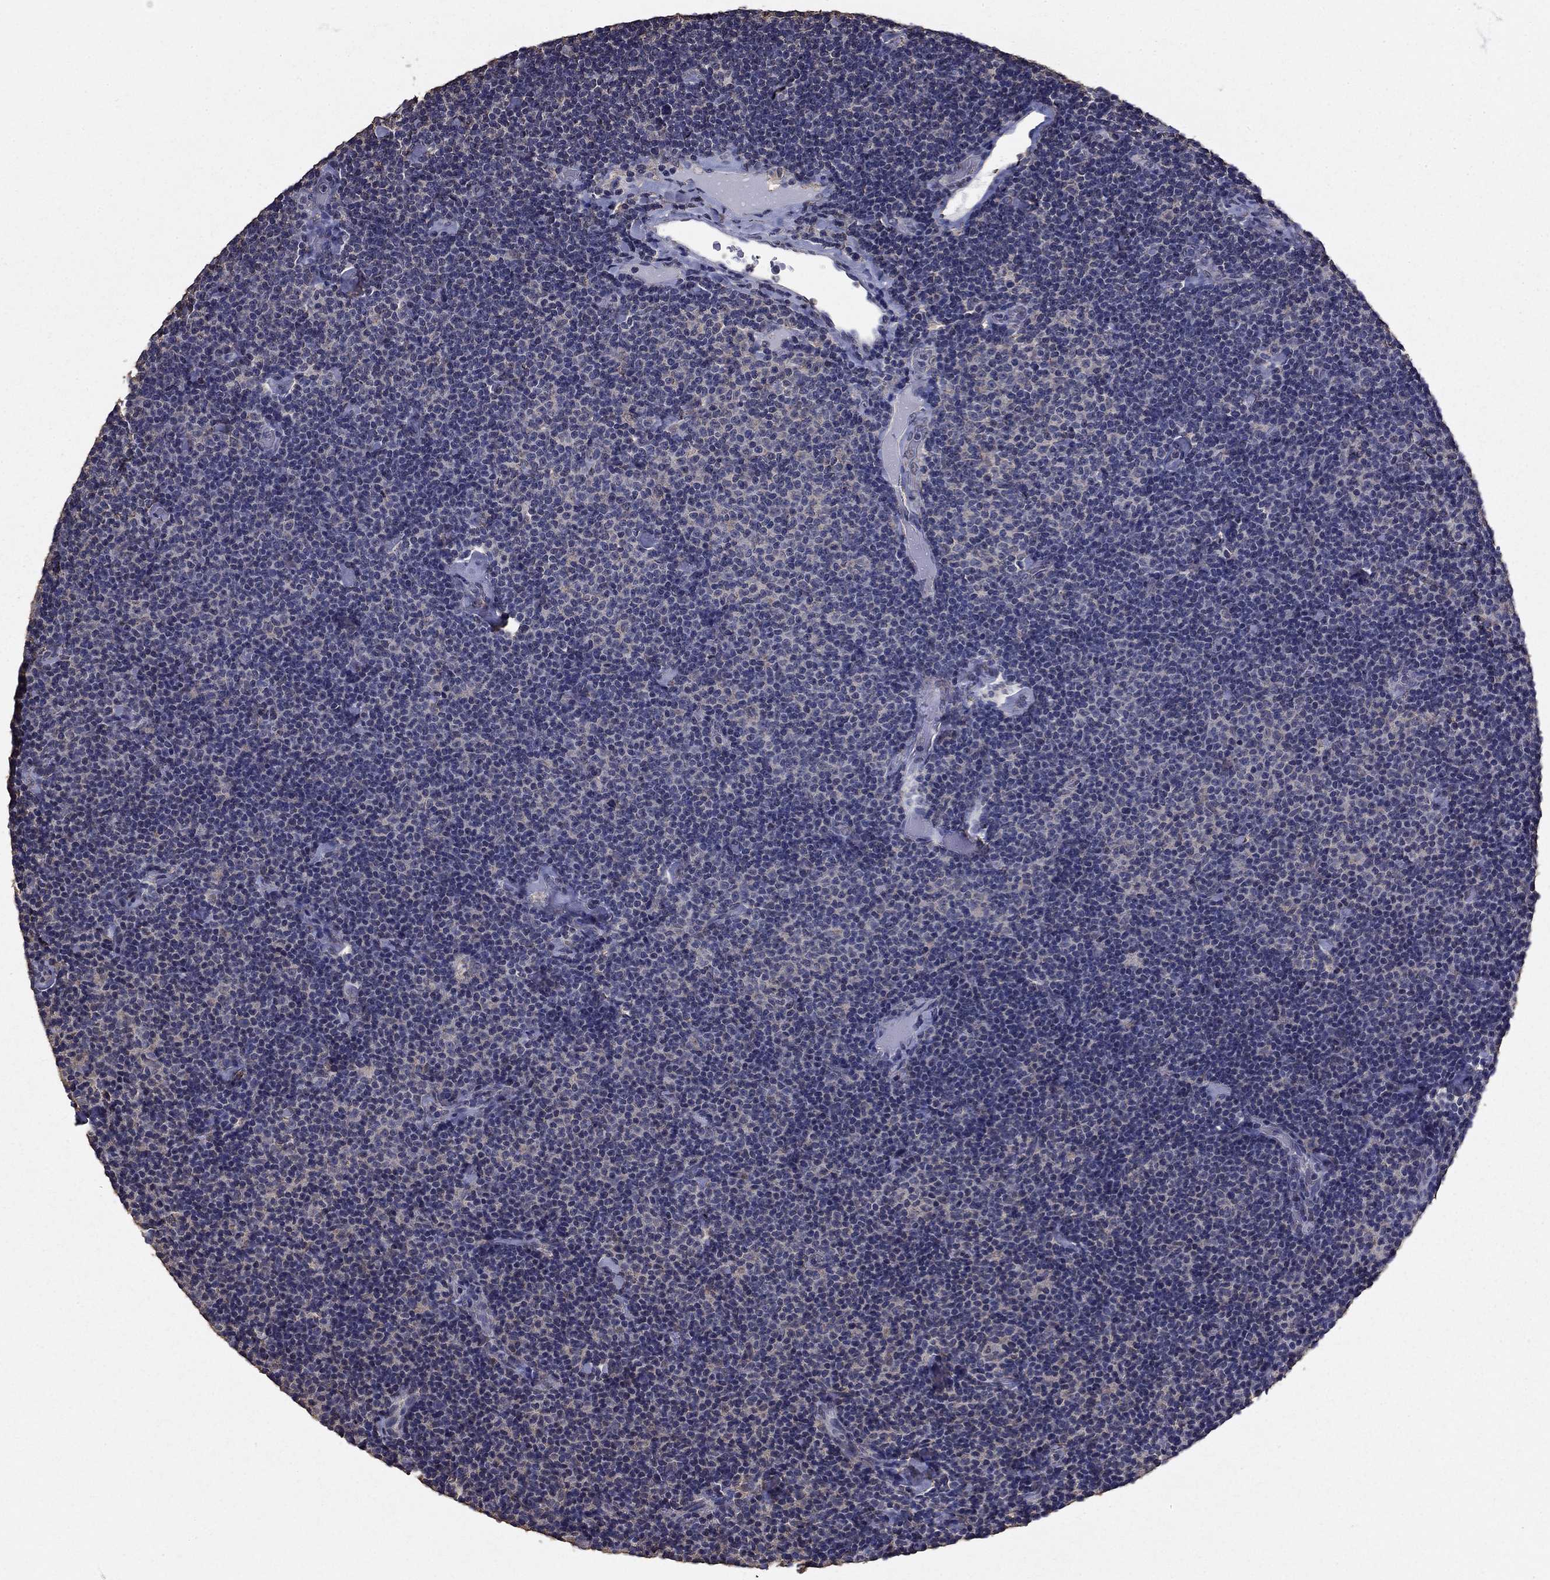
{"staining": {"intensity": "negative", "quantity": "none", "location": "none"}, "tissue": "lymphoma", "cell_type": "Tumor cells", "image_type": "cancer", "snomed": [{"axis": "morphology", "description": "Malignant lymphoma, non-Hodgkin's type, Low grade"}, {"axis": "topography", "description": "Lymph node"}], "caption": "Lymphoma stained for a protein using IHC displays no staining tumor cells.", "gene": "MFAP3L", "patient": {"sex": "male", "age": 81}}